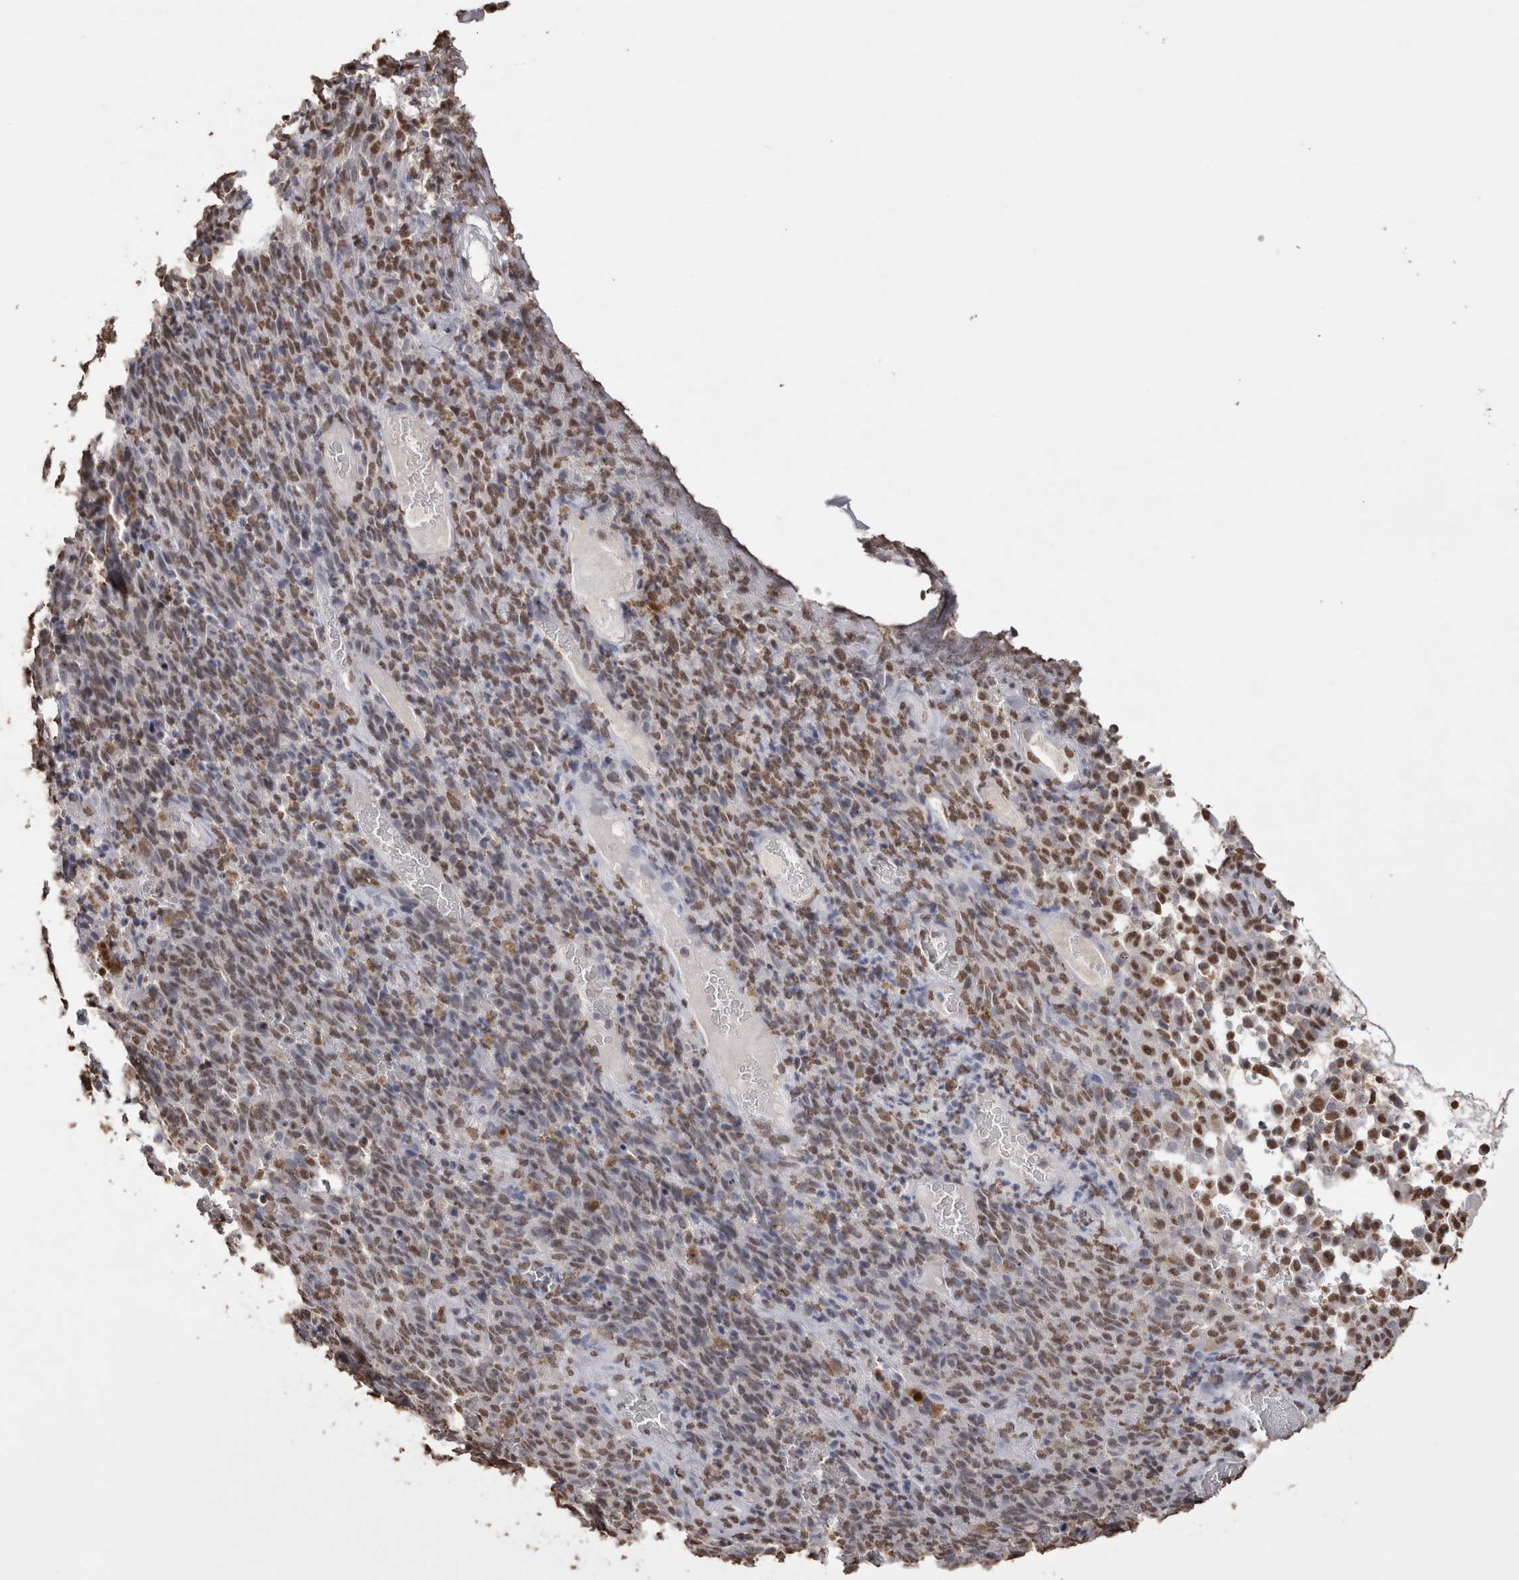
{"staining": {"intensity": "moderate", "quantity": ">75%", "location": "nuclear"}, "tissue": "melanoma", "cell_type": "Tumor cells", "image_type": "cancer", "snomed": [{"axis": "morphology", "description": "Malignant melanoma, NOS"}, {"axis": "topography", "description": "Skin"}], "caption": "Malignant melanoma was stained to show a protein in brown. There is medium levels of moderate nuclear positivity in approximately >75% of tumor cells.", "gene": "NTHL1", "patient": {"sex": "female", "age": 82}}